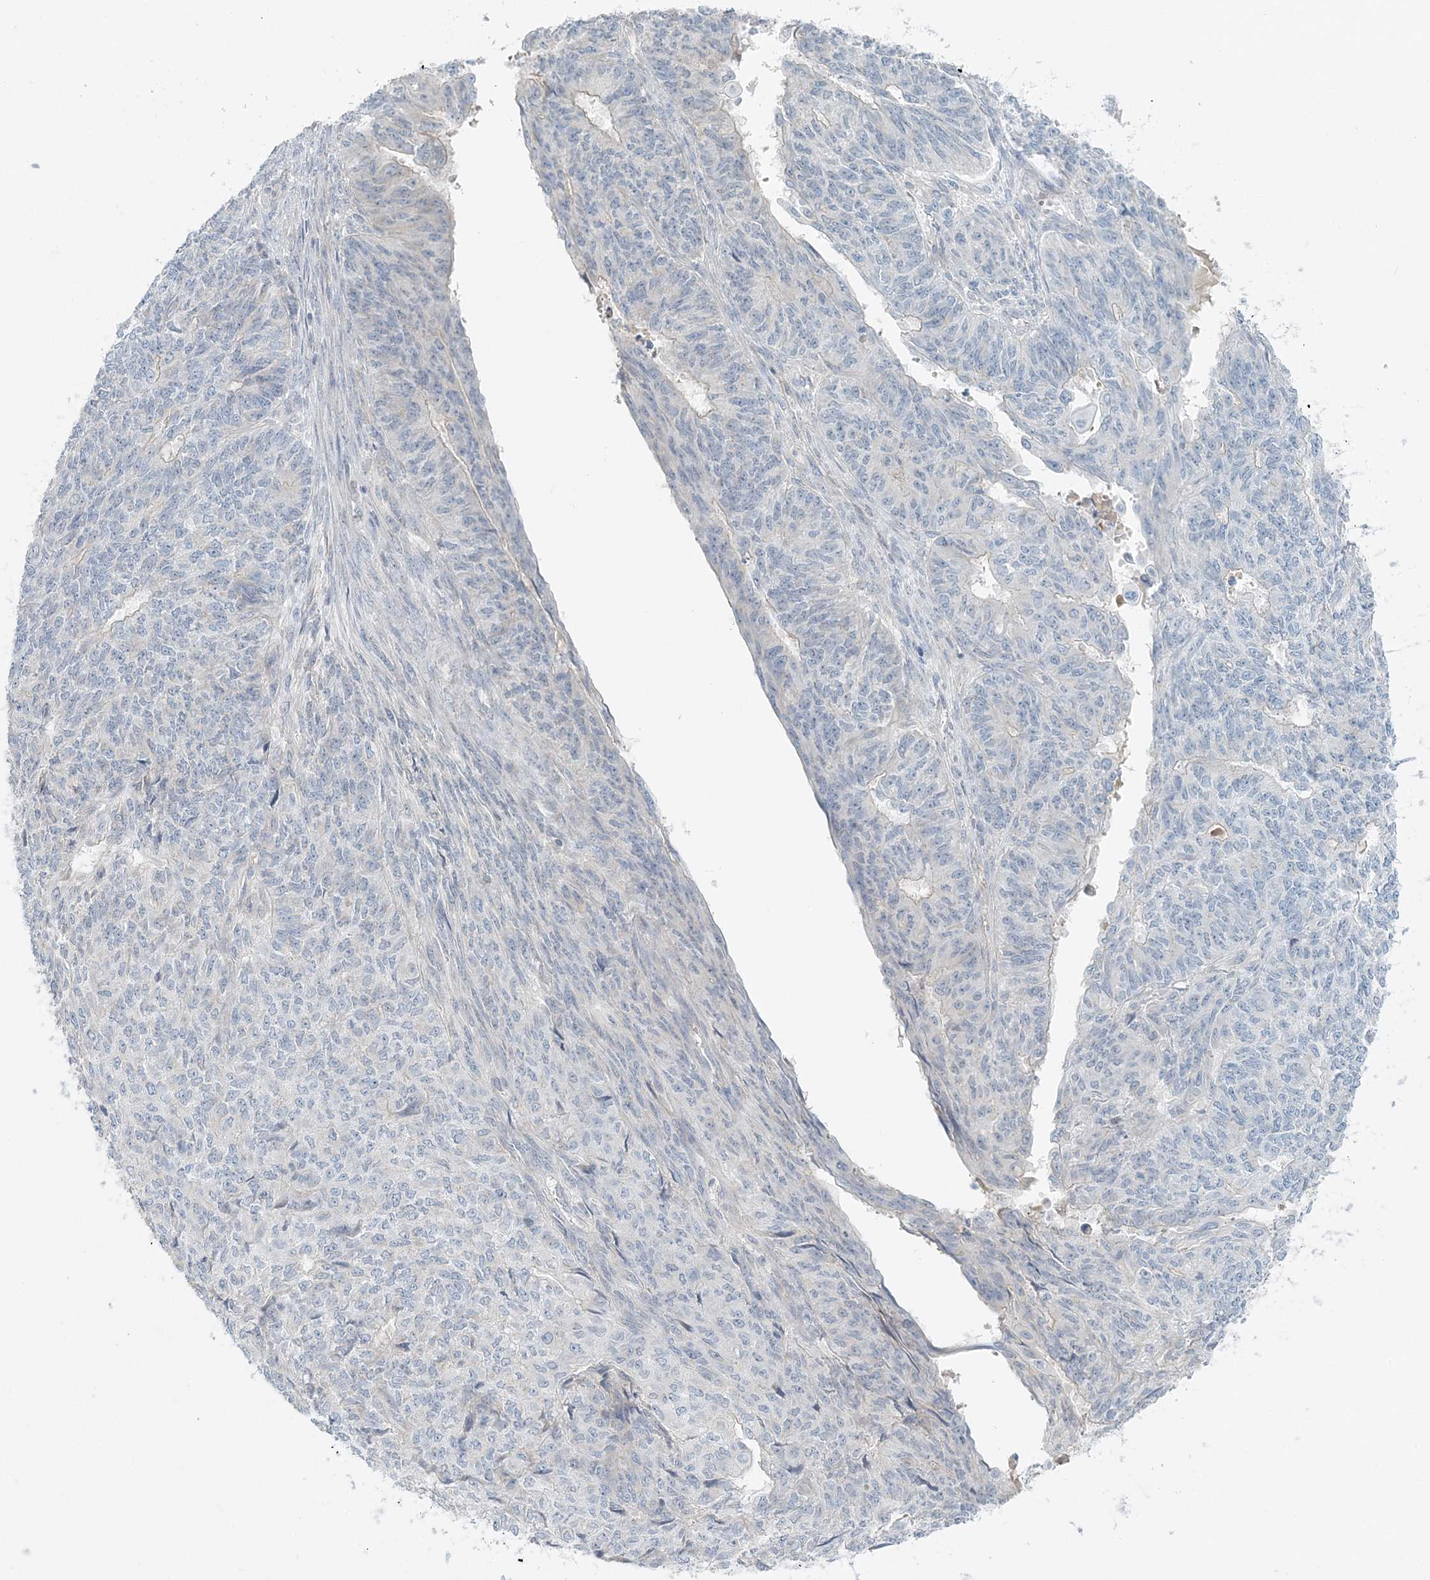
{"staining": {"intensity": "negative", "quantity": "none", "location": "none"}, "tissue": "endometrial cancer", "cell_type": "Tumor cells", "image_type": "cancer", "snomed": [{"axis": "morphology", "description": "Adenocarcinoma, NOS"}, {"axis": "topography", "description": "Endometrium"}], "caption": "Immunohistochemistry photomicrograph of neoplastic tissue: human endometrial cancer stained with DAB (3,3'-diaminobenzidine) displays no significant protein positivity in tumor cells. (Brightfield microscopy of DAB (3,3'-diaminobenzidine) immunohistochemistry (IHC) at high magnification).", "gene": "NAA11", "patient": {"sex": "female", "age": 32}}